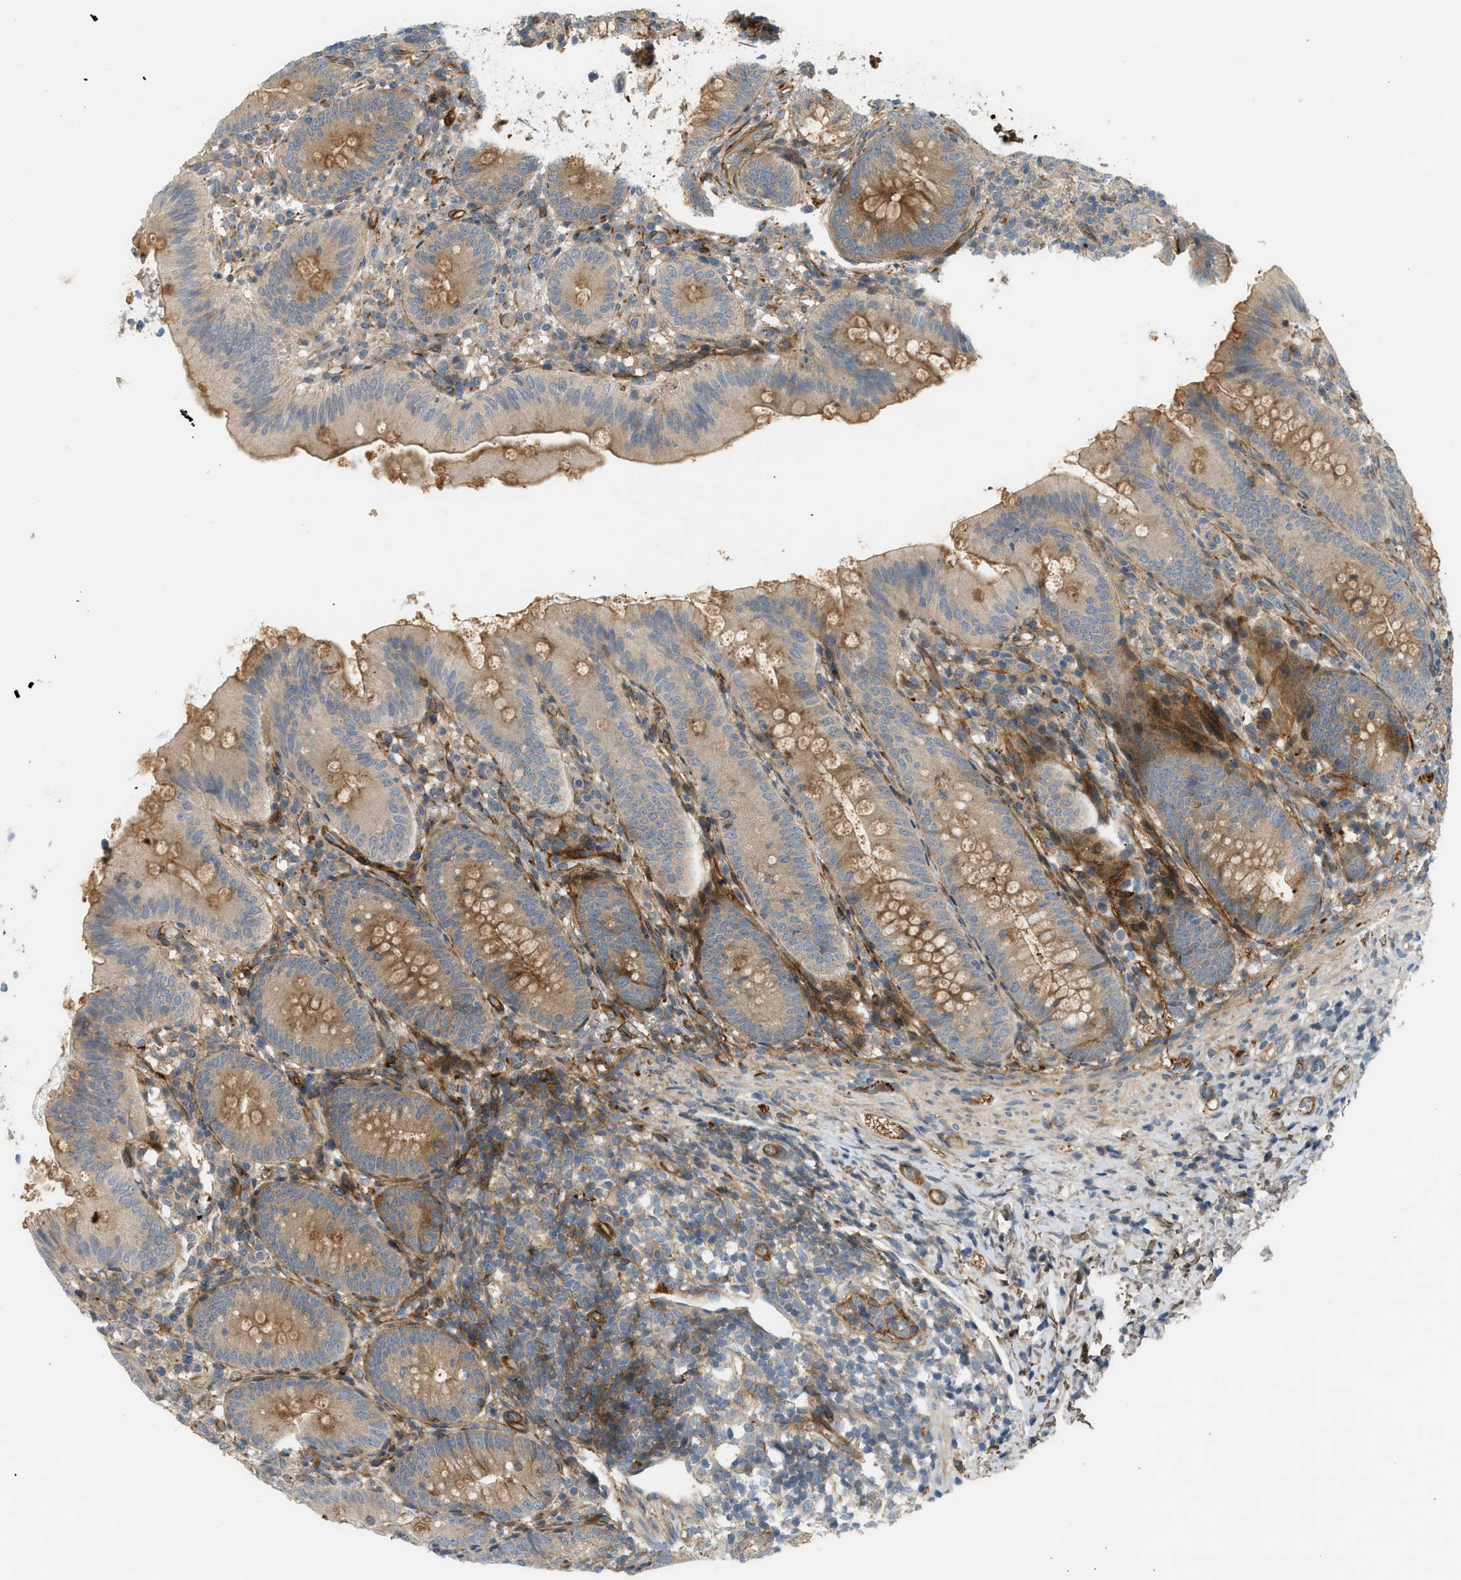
{"staining": {"intensity": "moderate", "quantity": ">75%", "location": "cytoplasmic/membranous"}, "tissue": "appendix", "cell_type": "Glandular cells", "image_type": "normal", "snomed": [{"axis": "morphology", "description": "Normal tissue, NOS"}, {"axis": "topography", "description": "Appendix"}], "caption": "Immunohistochemical staining of benign human appendix shows moderate cytoplasmic/membranous protein expression in about >75% of glandular cells. The protein of interest is shown in brown color, while the nuclei are stained blue.", "gene": "EDNRA", "patient": {"sex": "male", "age": 1}}